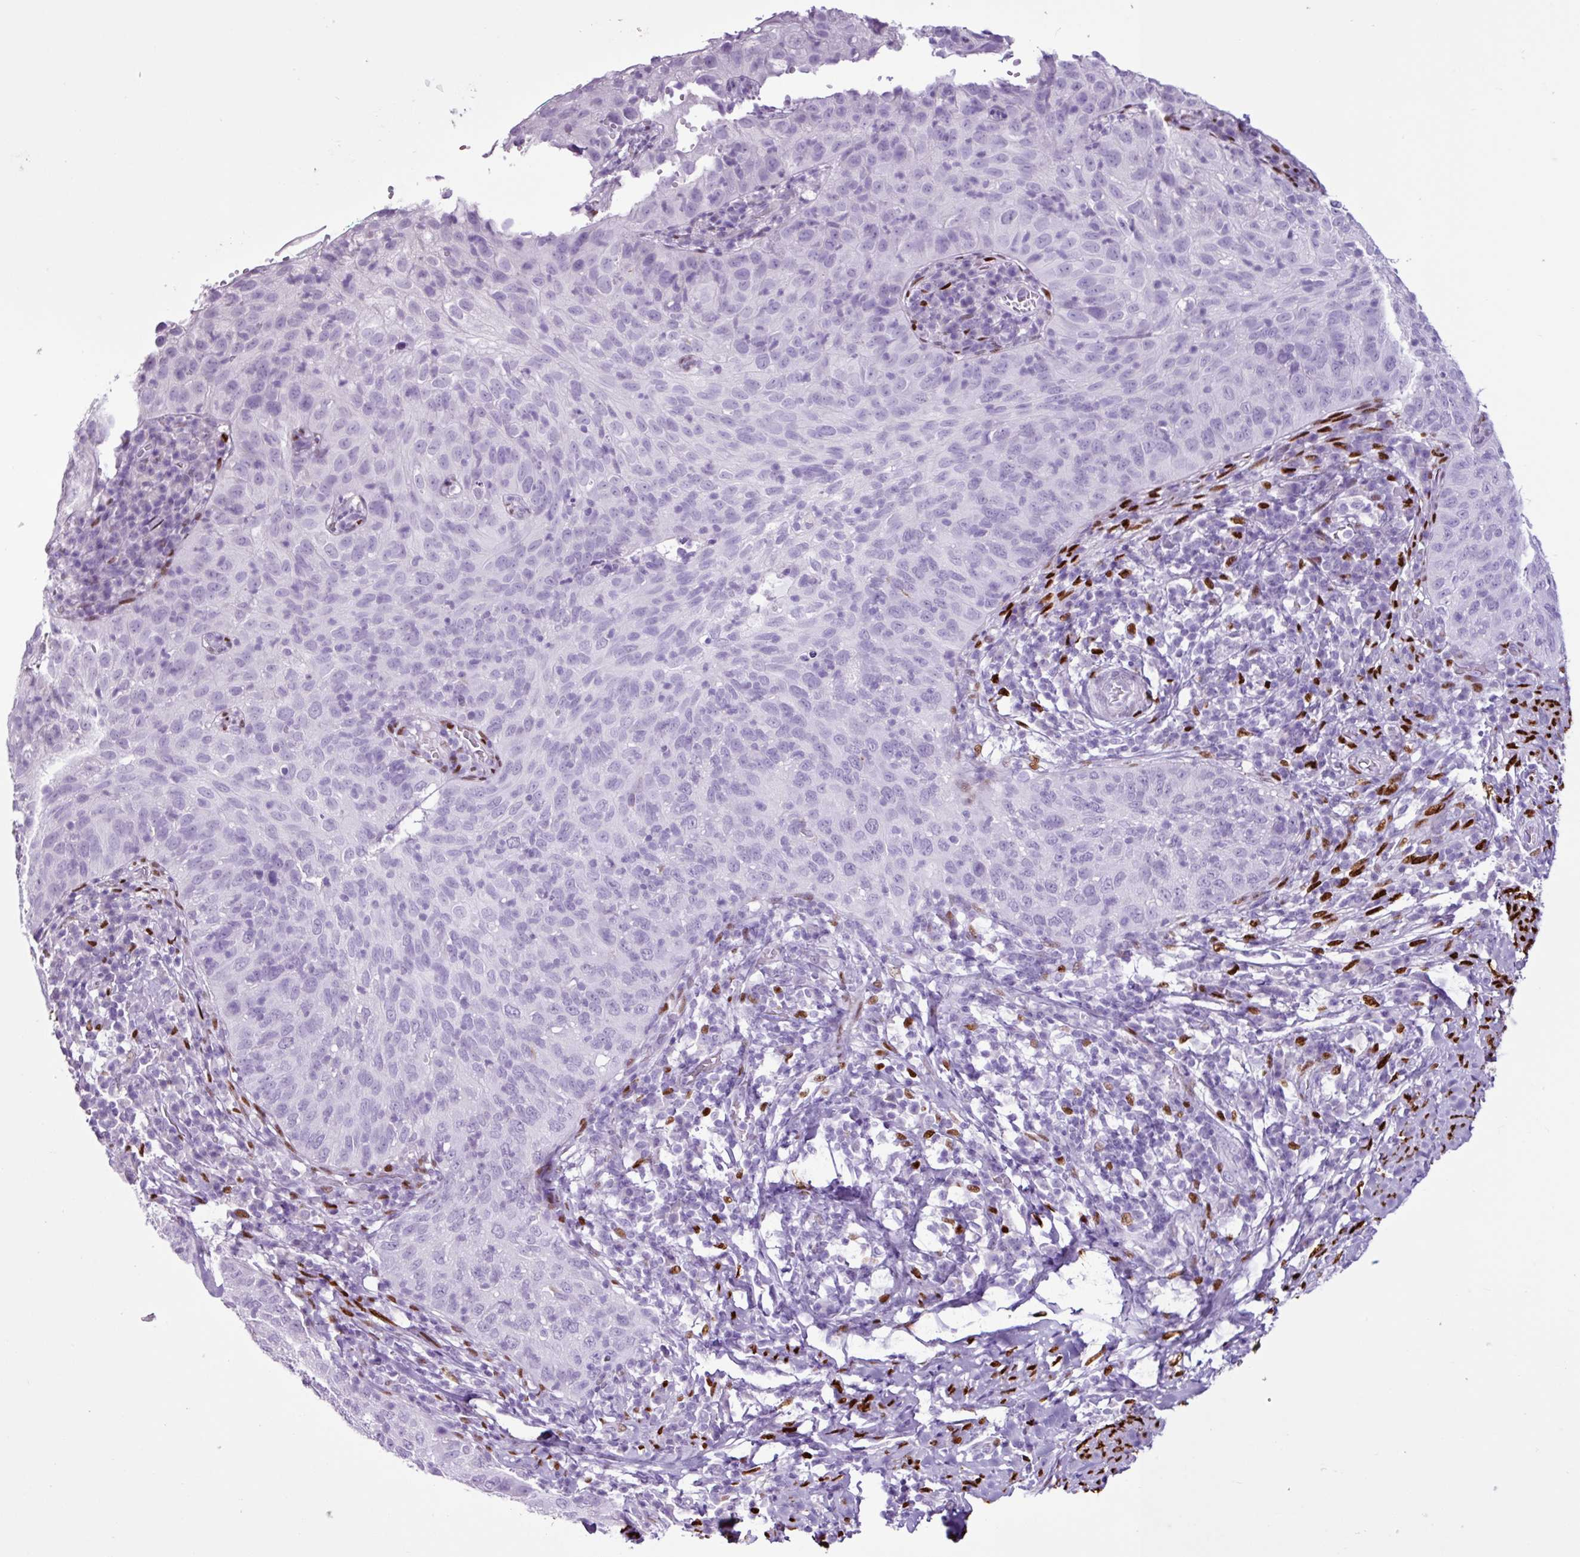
{"staining": {"intensity": "negative", "quantity": "none", "location": "none"}, "tissue": "cervical cancer", "cell_type": "Tumor cells", "image_type": "cancer", "snomed": [{"axis": "morphology", "description": "Squamous cell carcinoma, NOS"}, {"axis": "topography", "description": "Cervix"}], "caption": "High magnification brightfield microscopy of cervical squamous cell carcinoma stained with DAB (brown) and counterstained with hematoxylin (blue): tumor cells show no significant staining. (Brightfield microscopy of DAB (3,3'-diaminobenzidine) immunohistochemistry (IHC) at high magnification).", "gene": "PGR", "patient": {"sex": "female", "age": 30}}